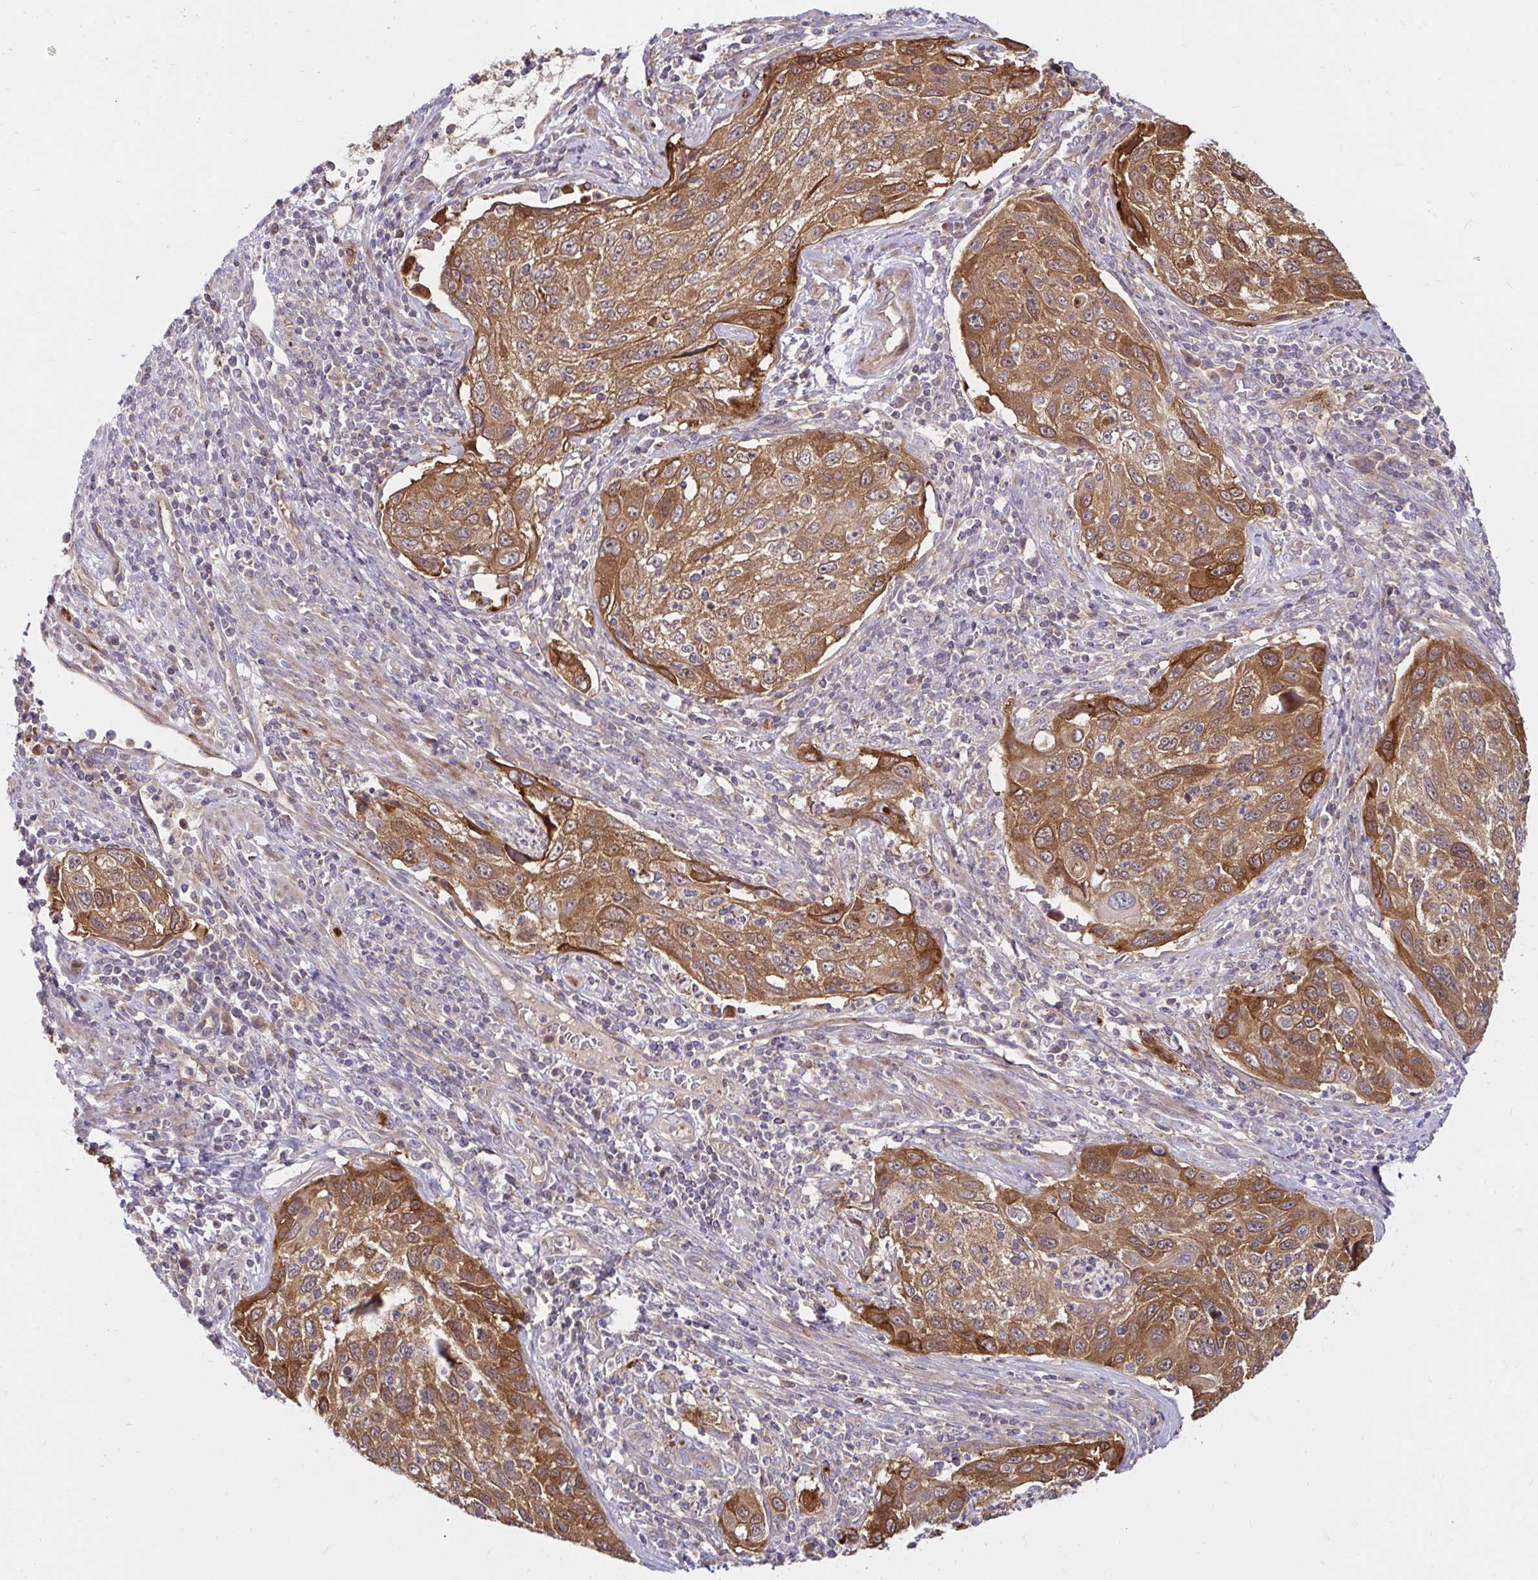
{"staining": {"intensity": "moderate", "quantity": ">75%", "location": "cytoplasmic/membranous"}, "tissue": "cervical cancer", "cell_type": "Tumor cells", "image_type": "cancer", "snomed": [{"axis": "morphology", "description": "Squamous cell carcinoma, NOS"}, {"axis": "topography", "description": "Cervix"}], "caption": "Immunohistochemical staining of cervical cancer reveals moderate cytoplasmic/membranous protein expression in about >75% of tumor cells.", "gene": "ITGA2", "patient": {"sex": "female", "age": 70}}